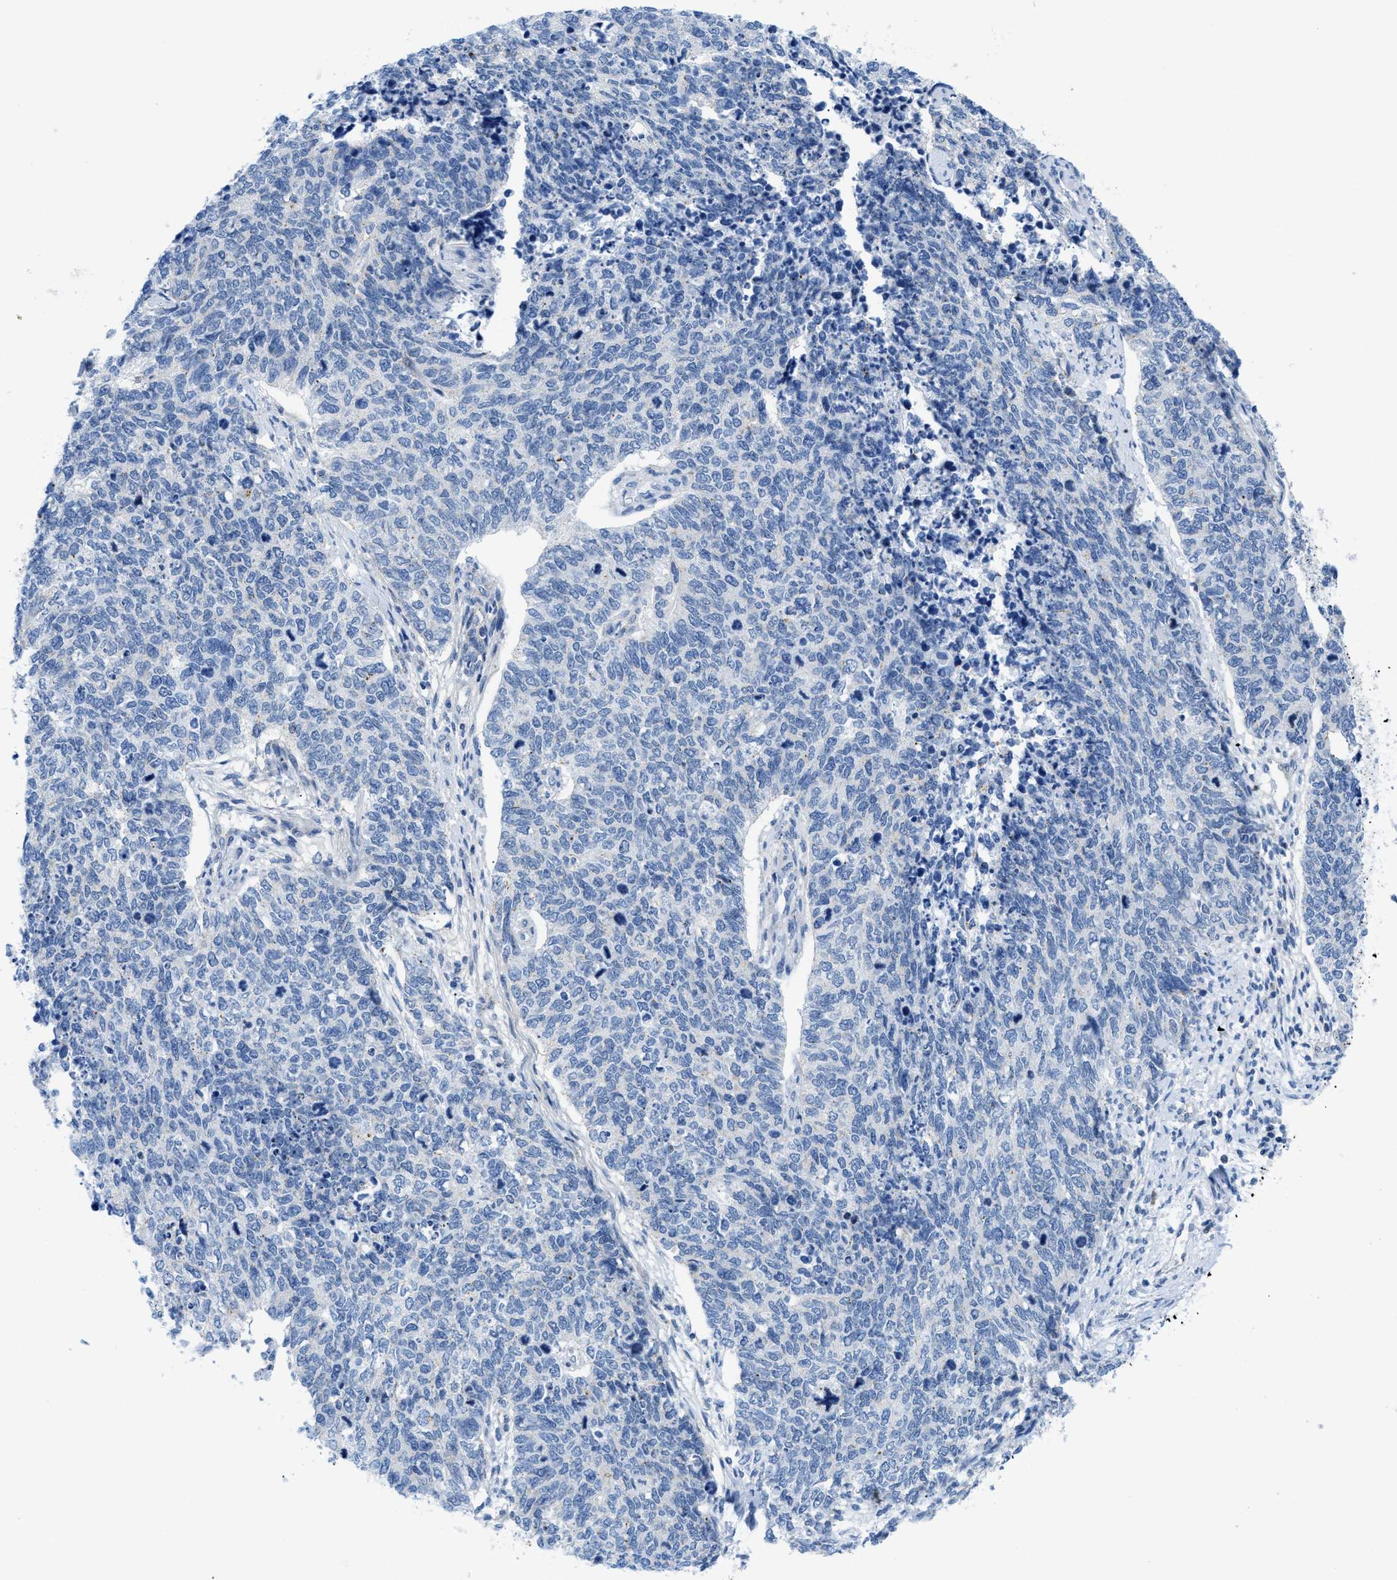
{"staining": {"intensity": "negative", "quantity": "none", "location": "none"}, "tissue": "cervical cancer", "cell_type": "Tumor cells", "image_type": "cancer", "snomed": [{"axis": "morphology", "description": "Squamous cell carcinoma, NOS"}, {"axis": "topography", "description": "Cervix"}], "caption": "High magnification brightfield microscopy of cervical cancer stained with DAB (brown) and counterstained with hematoxylin (blue): tumor cells show no significant staining.", "gene": "FDCSP", "patient": {"sex": "female", "age": 63}}